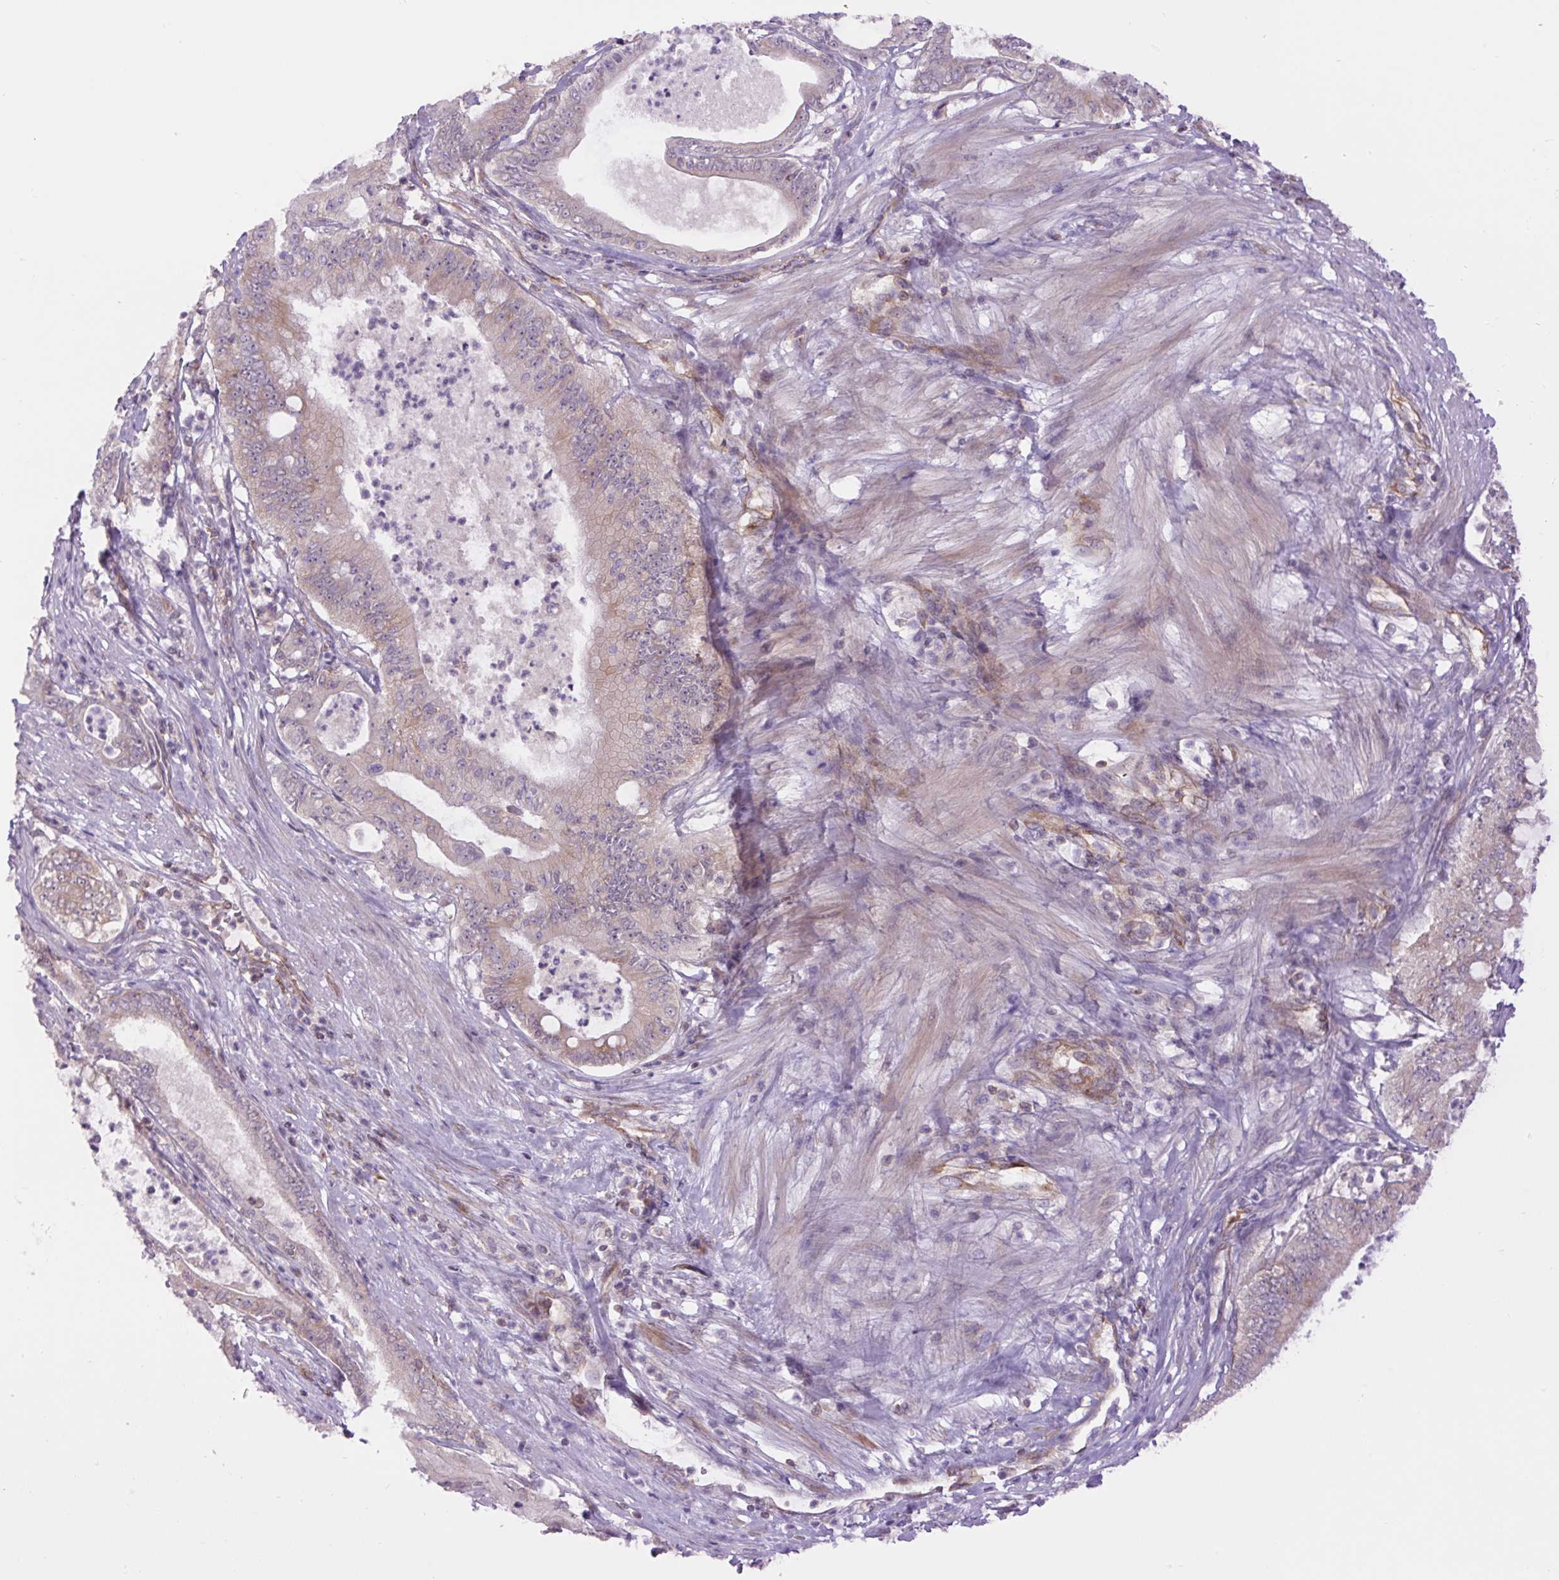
{"staining": {"intensity": "weak", "quantity": "<25%", "location": "cytoplasmic/membranous"}, "tissue": "pancreatic cancer", "cell_type": "Tumor cells", "image_type": "cancer", "snomed": [{"axis": "morphology", "description": "Adenocarcinoma, NOS"}, {"axis": "topography", "description": "Pancreas"}], "caption": "Human pancreatic cancer stained for a protein using immunohistochemistry (IHC) demonstrates no positivity in tumor cells.", "gene": "MINK1", "patient": {"sex": "male", "age": 71}}